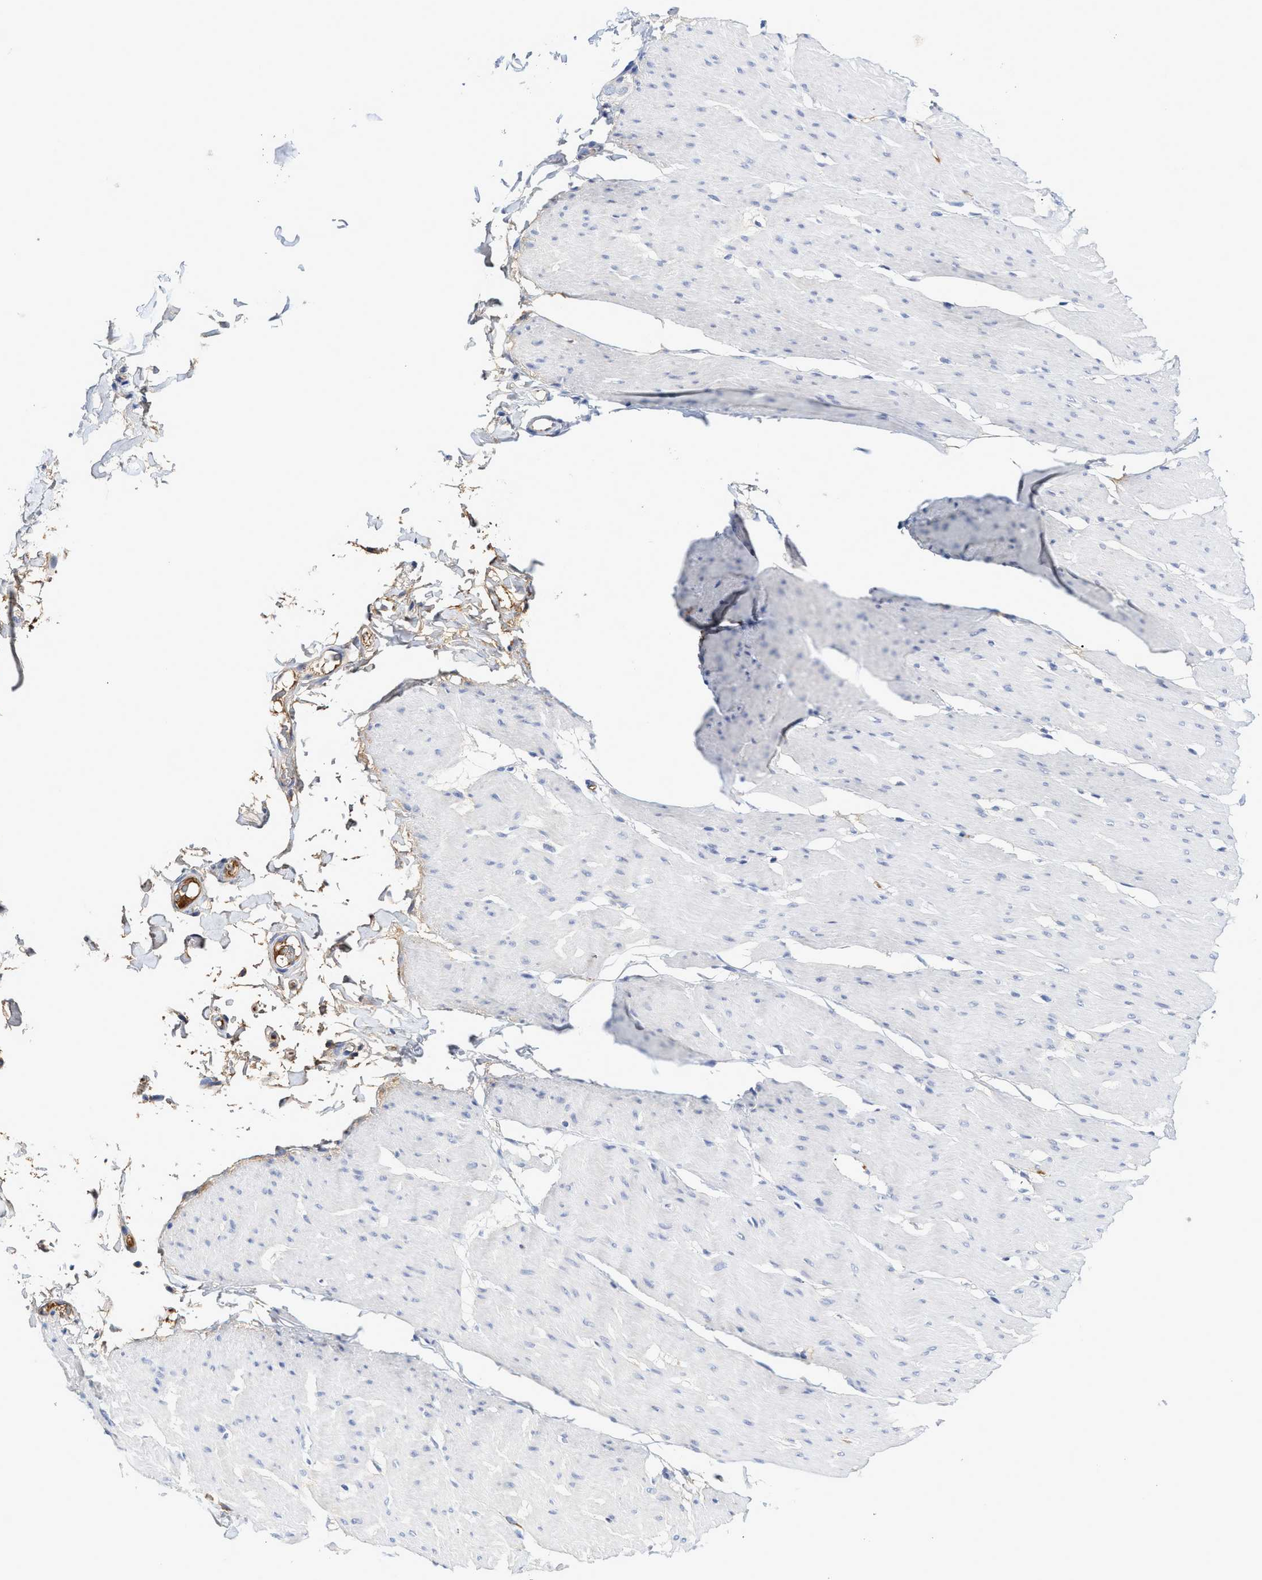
{"staining": {"intensity": "negative", "quantity": "none", "location": "none"}, "tissue": "smooth muscle", "cell_type": "Smooth muscle cells", "image_type": "normal", "snomed": [{"axis": "morphology", "description": "Normal tissue, NOS"}, {"axis": "topography", "description": "Smooth muscle"}, {"axis": "topography", "description": "Colon"}], "caption": "Immunohistochemical staining of benign smooth muscle demonstrates no significant expression in smooth muscle cells.", "gene": "C2", "patient": {"sex": "male", "age": 67}}